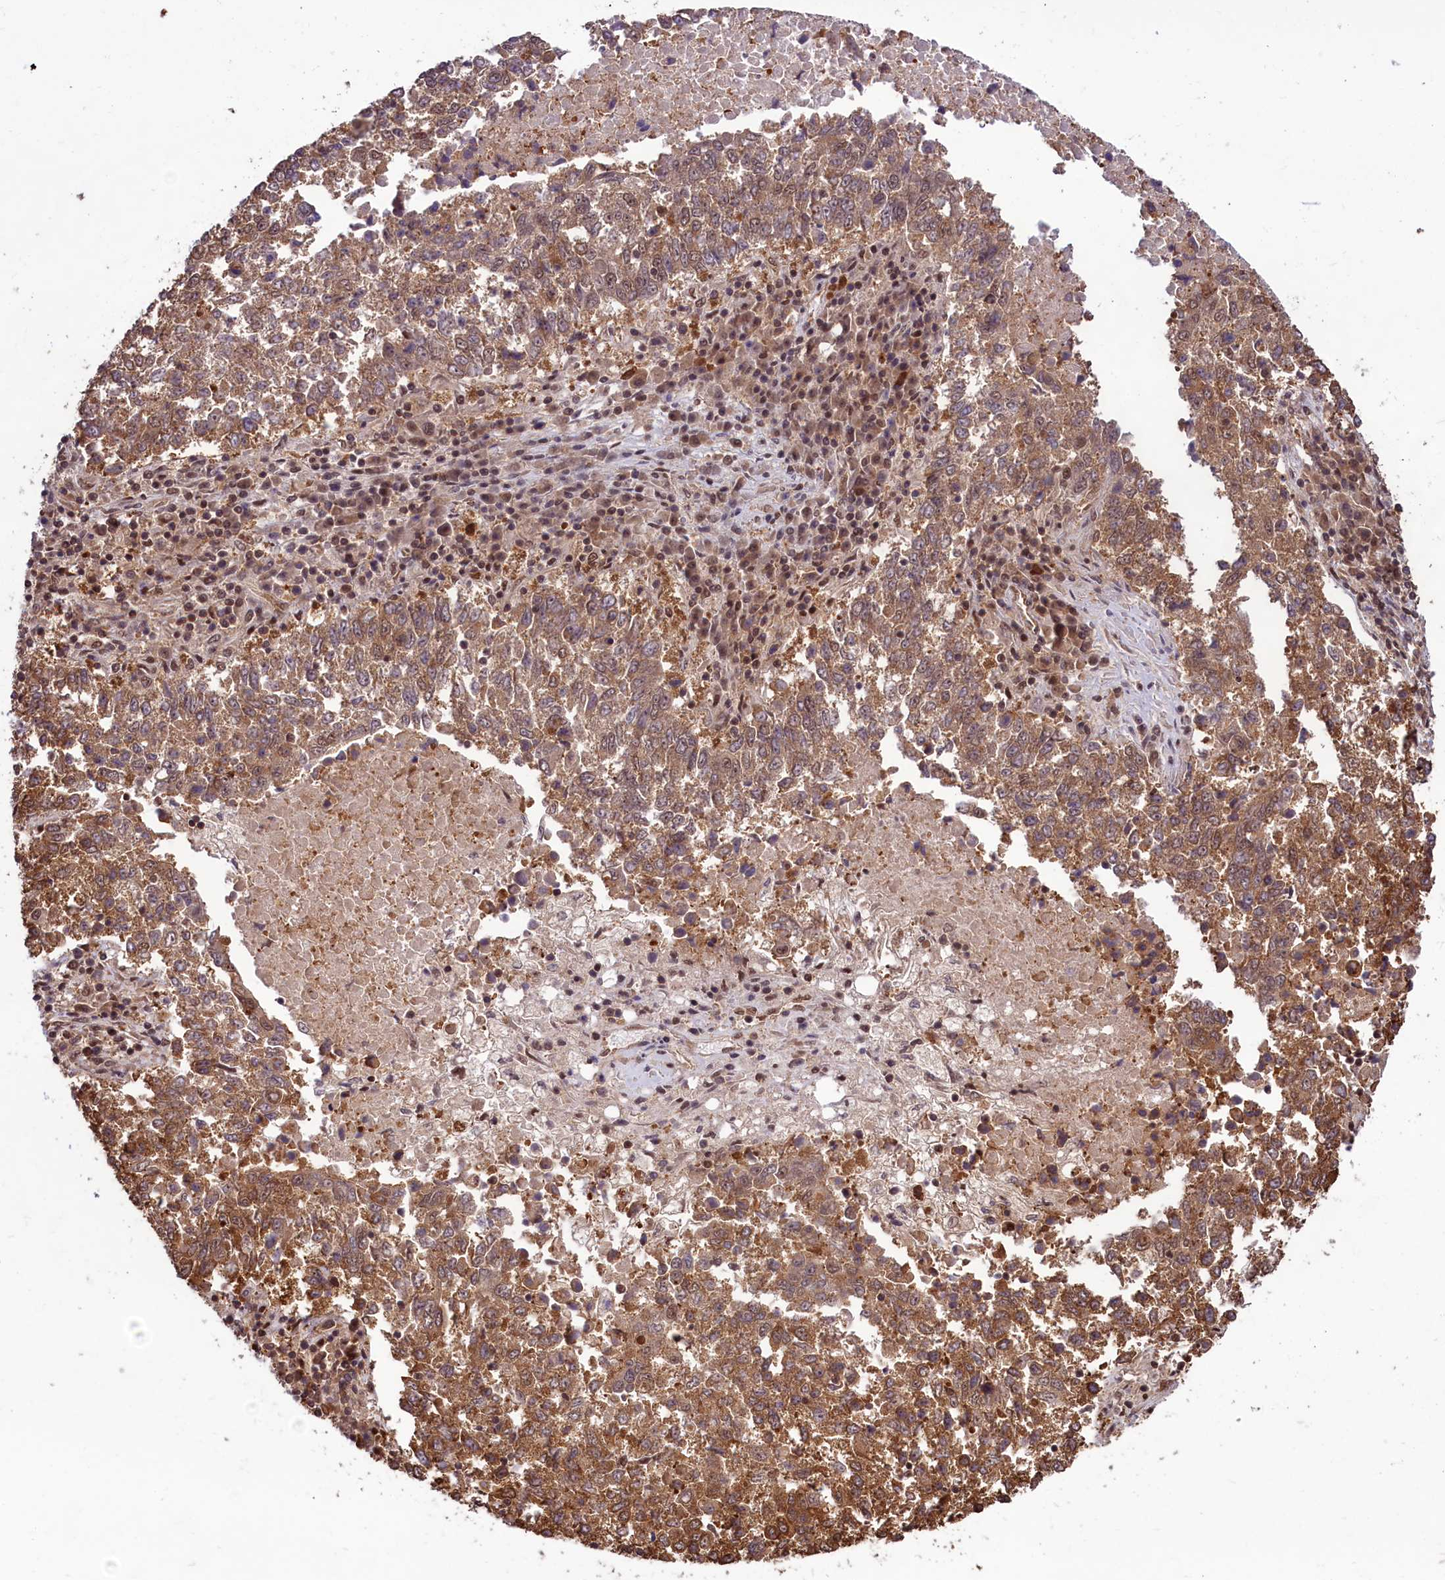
{"staining": {"intensity": "moderate", "quantity": ">75%", "location": "cytoplasmic/membranous,nuclear"}, "tissue": "lung cancer", "cell_type": "Tumor cells", "image_type": "cancer", "snomed": [{"axis": "morphology", "description": "Squamous cell carcinoma, NOS"}, {"axis": "topography", "description": "Lung"}], "caption": "Immunohistochemistry photomicrograph of neoplastic tissue: human lung squamous cell carcinoma stained using immunohistochemistry shows medium levels of moderate protein expression localized specifically in the cytoplasmic/membranous and nuclear of tumor cells, appearing as a cytoplasmic/membranous and nuclear brown color.", "gene": "SLC7A6OS", "patient": {"sex": "male", "age": 73}}